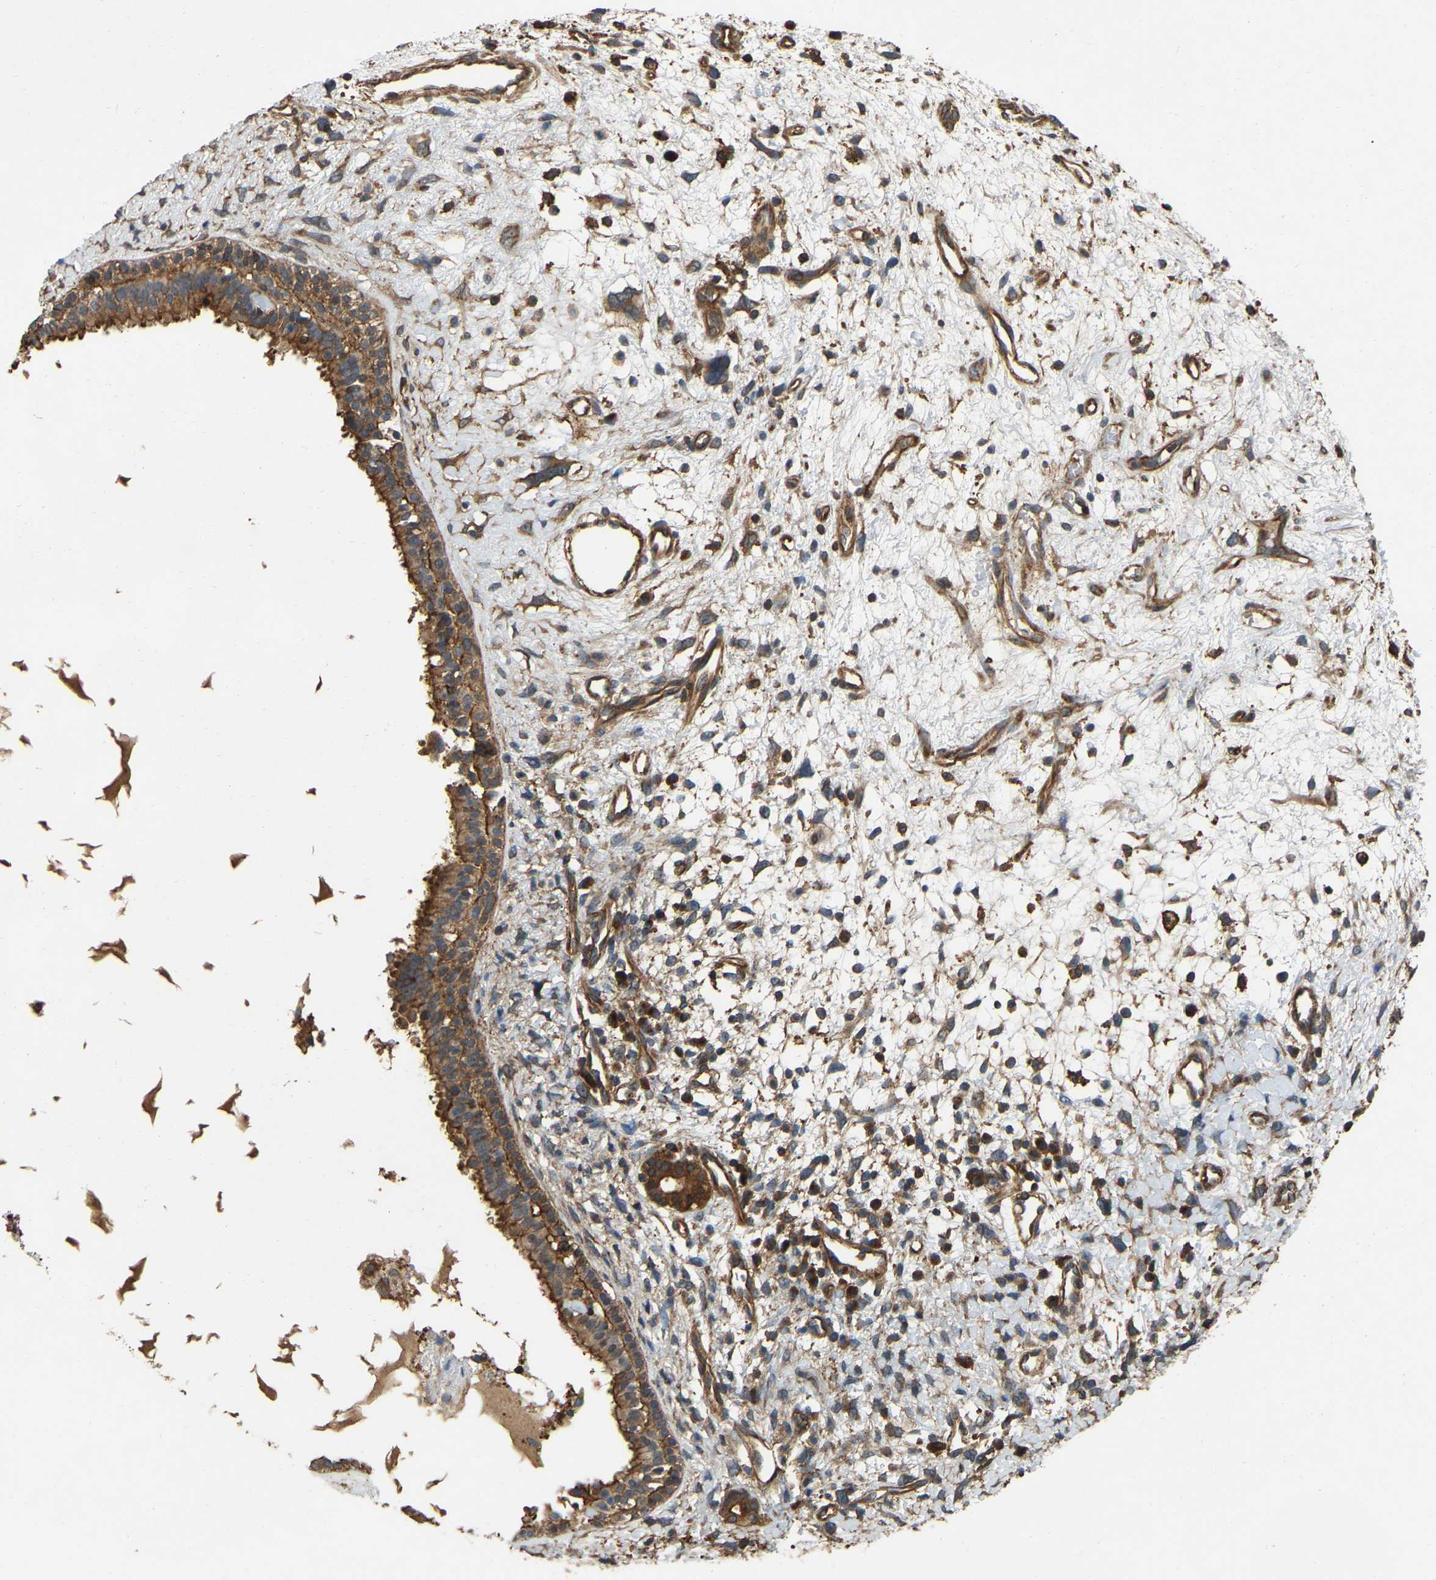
{"staining": {"intensity": "moderate", "quantity": ">75%", "location": "cytoplasmic/membranous"}, "tissue": "nasopharynx", "cell_type": "Respiratory epithelial cells", "image_type": "normal", "snomed": [{"axis": "morphology", "description": "Normal tissue, NOS"}, {"axis": "topography", "description": "Nasopharynx"}], "caption": "Respiratory epithelial cells display moderate cytoplasmic/membranous staining in about >75% of cells in normal nasopharynx. (DAB = brown stain, brightfield microscopy at high magnification).", "gene": "SAMD9L", "patient": {"sex": "male", "age": 22}}